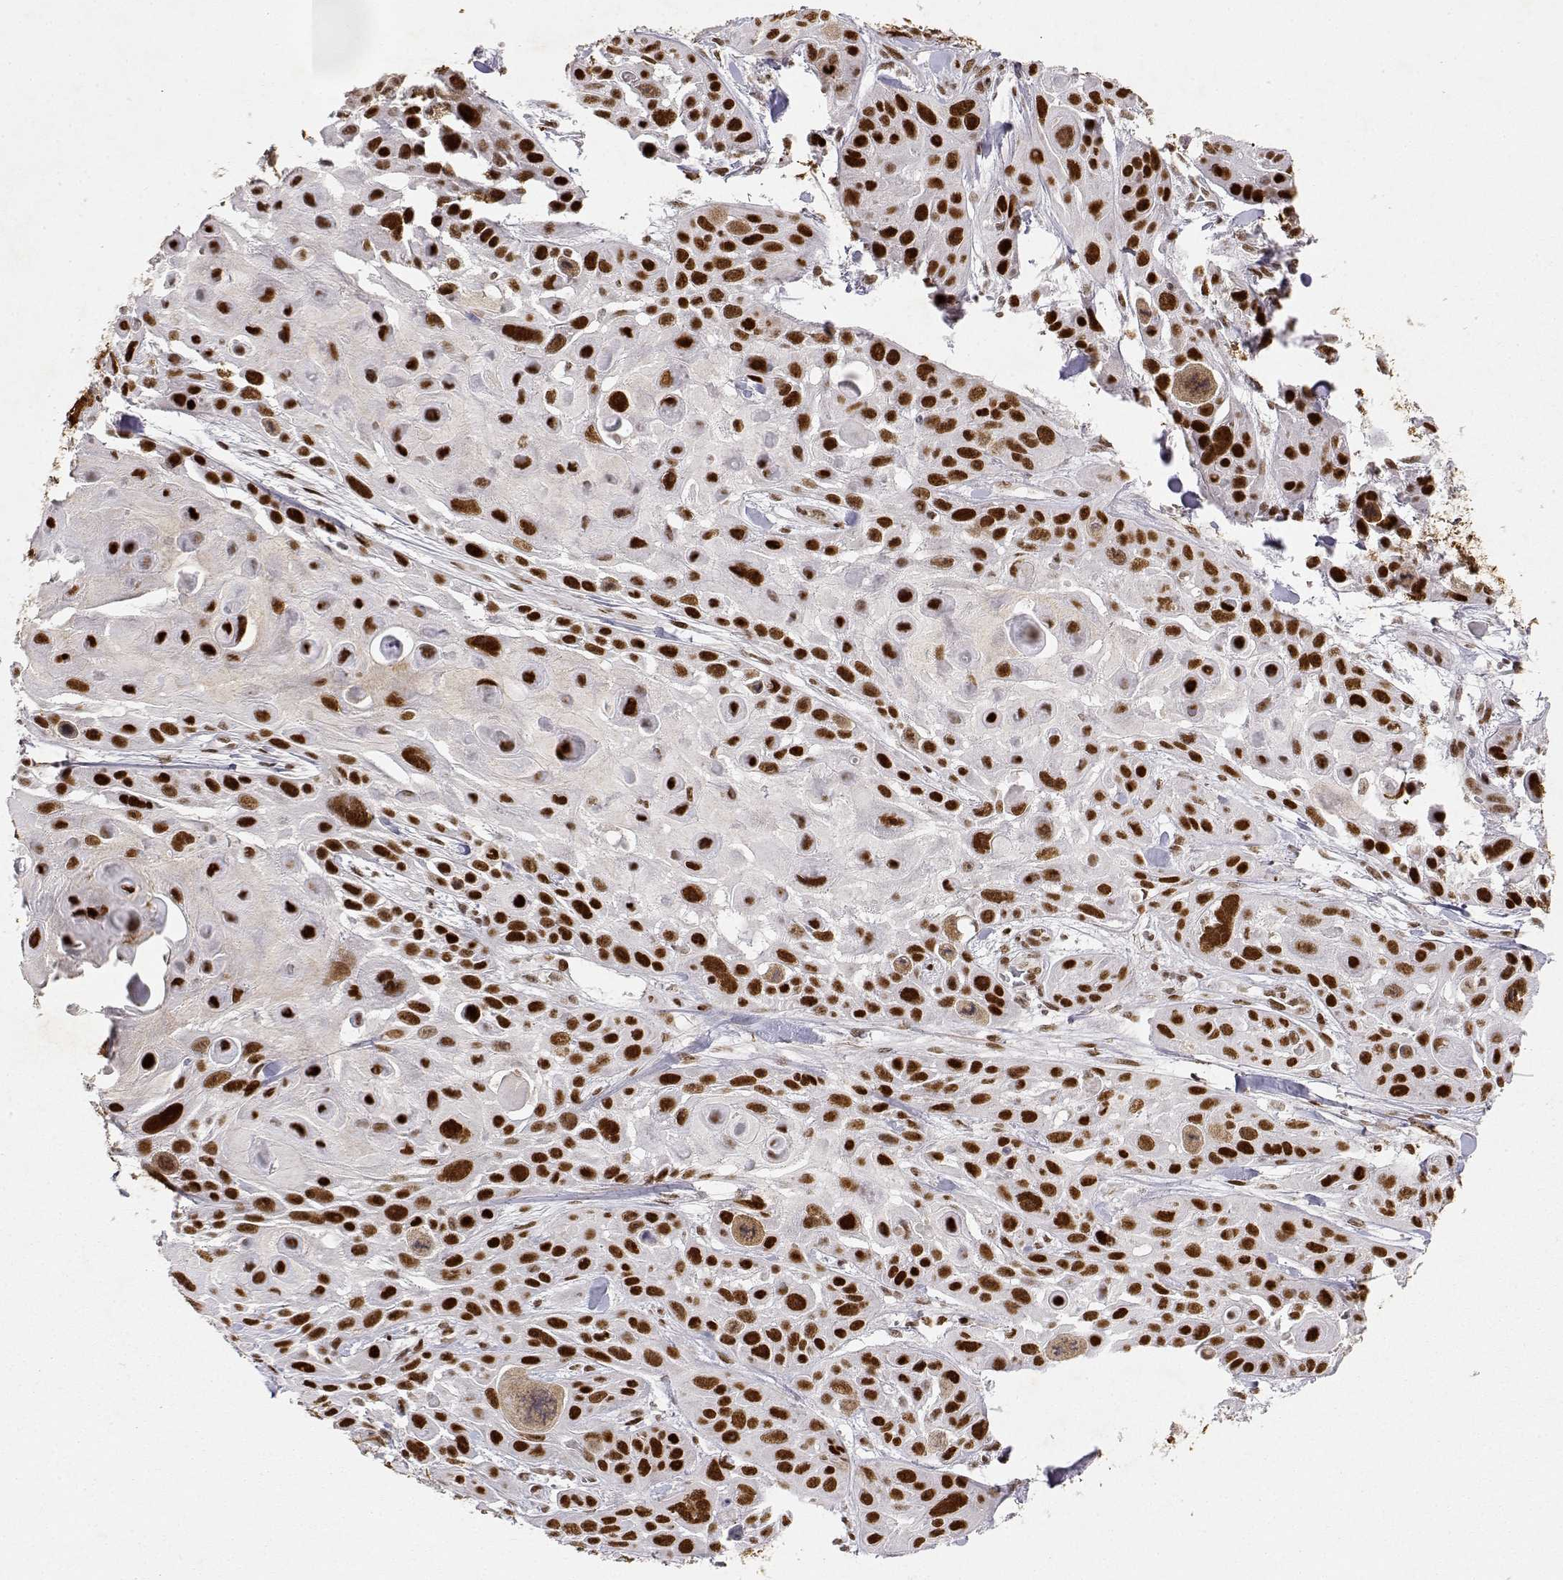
{"staining": {"intensity": "strong", "quantity": ">75%", "location": "nuclear"}, "tissue": "skin cancer", "cell_type": "Tumor cells", "image_type": "cancer", "snomed": [{"axis": "morphology", "description": "Squamous cell carcinoma, NOS"}, {"axis": "topography", "description": "Skin"}, {"axis": "topography", "description": "Anal"}], "caption": "Immunohistochemical staining of human skin cancer displays high levels of strong nuclear staining in about >75% of tumor cells.", "gene": "RSF1", "patient": {"sex": "female", "age": 75}}